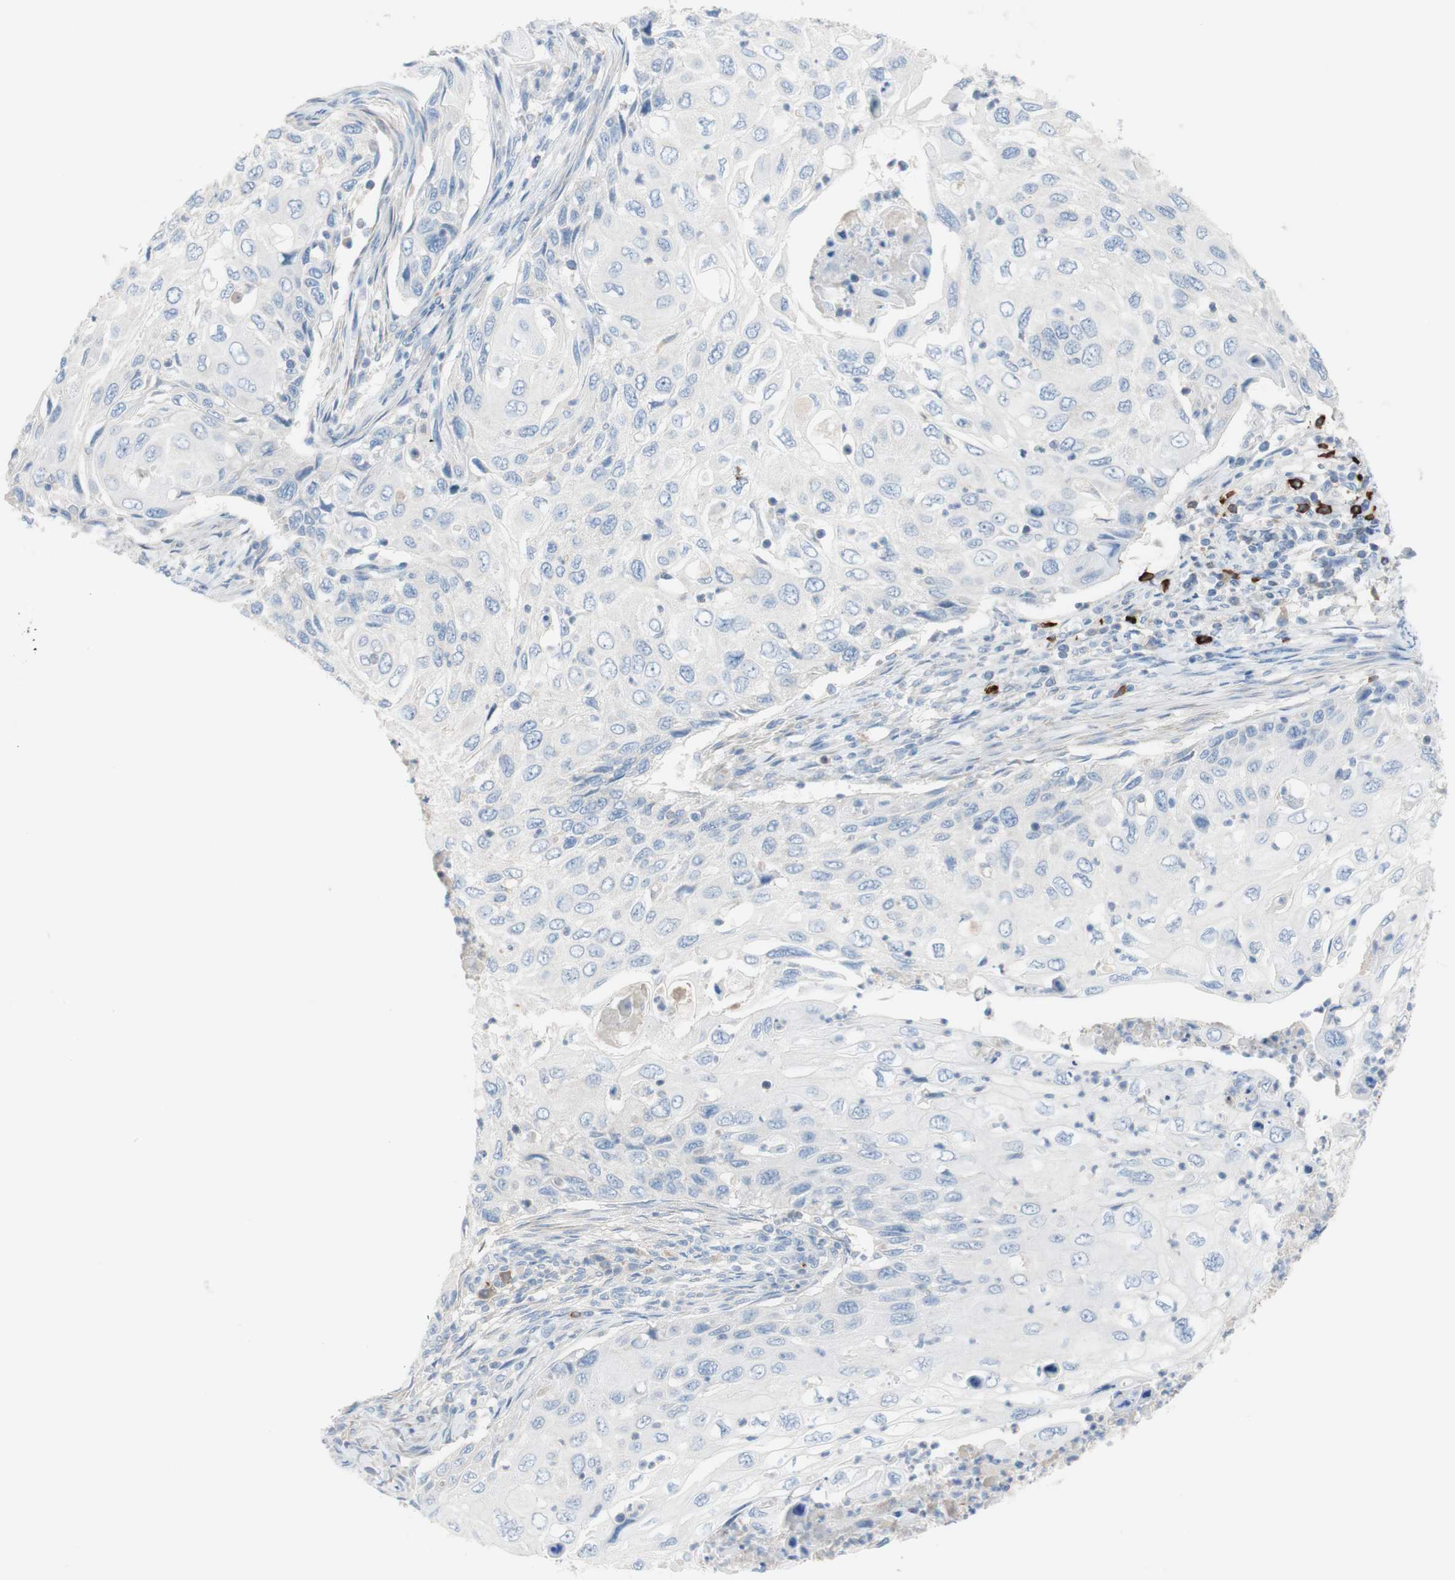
{"staining": {"intensity": "negative", "quantity": "none", "location": "none"}, "tissue": "cervical cancer", "cell_type": "Tumor cells", "image_type": "cancer", "snomed": [{"axis": "morphology", "description": "Squamous cell carcinoma, NOS"}, {"axis": "topography", "description": "Cervix"}], "caption": "Immunohistochemistry histopathology image of cervical cancer (squamous cell carcinoma) stained for a protein (brown), which reveals no positivity in tumor cells.", "gene": "PACSIN1", "patient": {"sex": "female", "age": 70}}